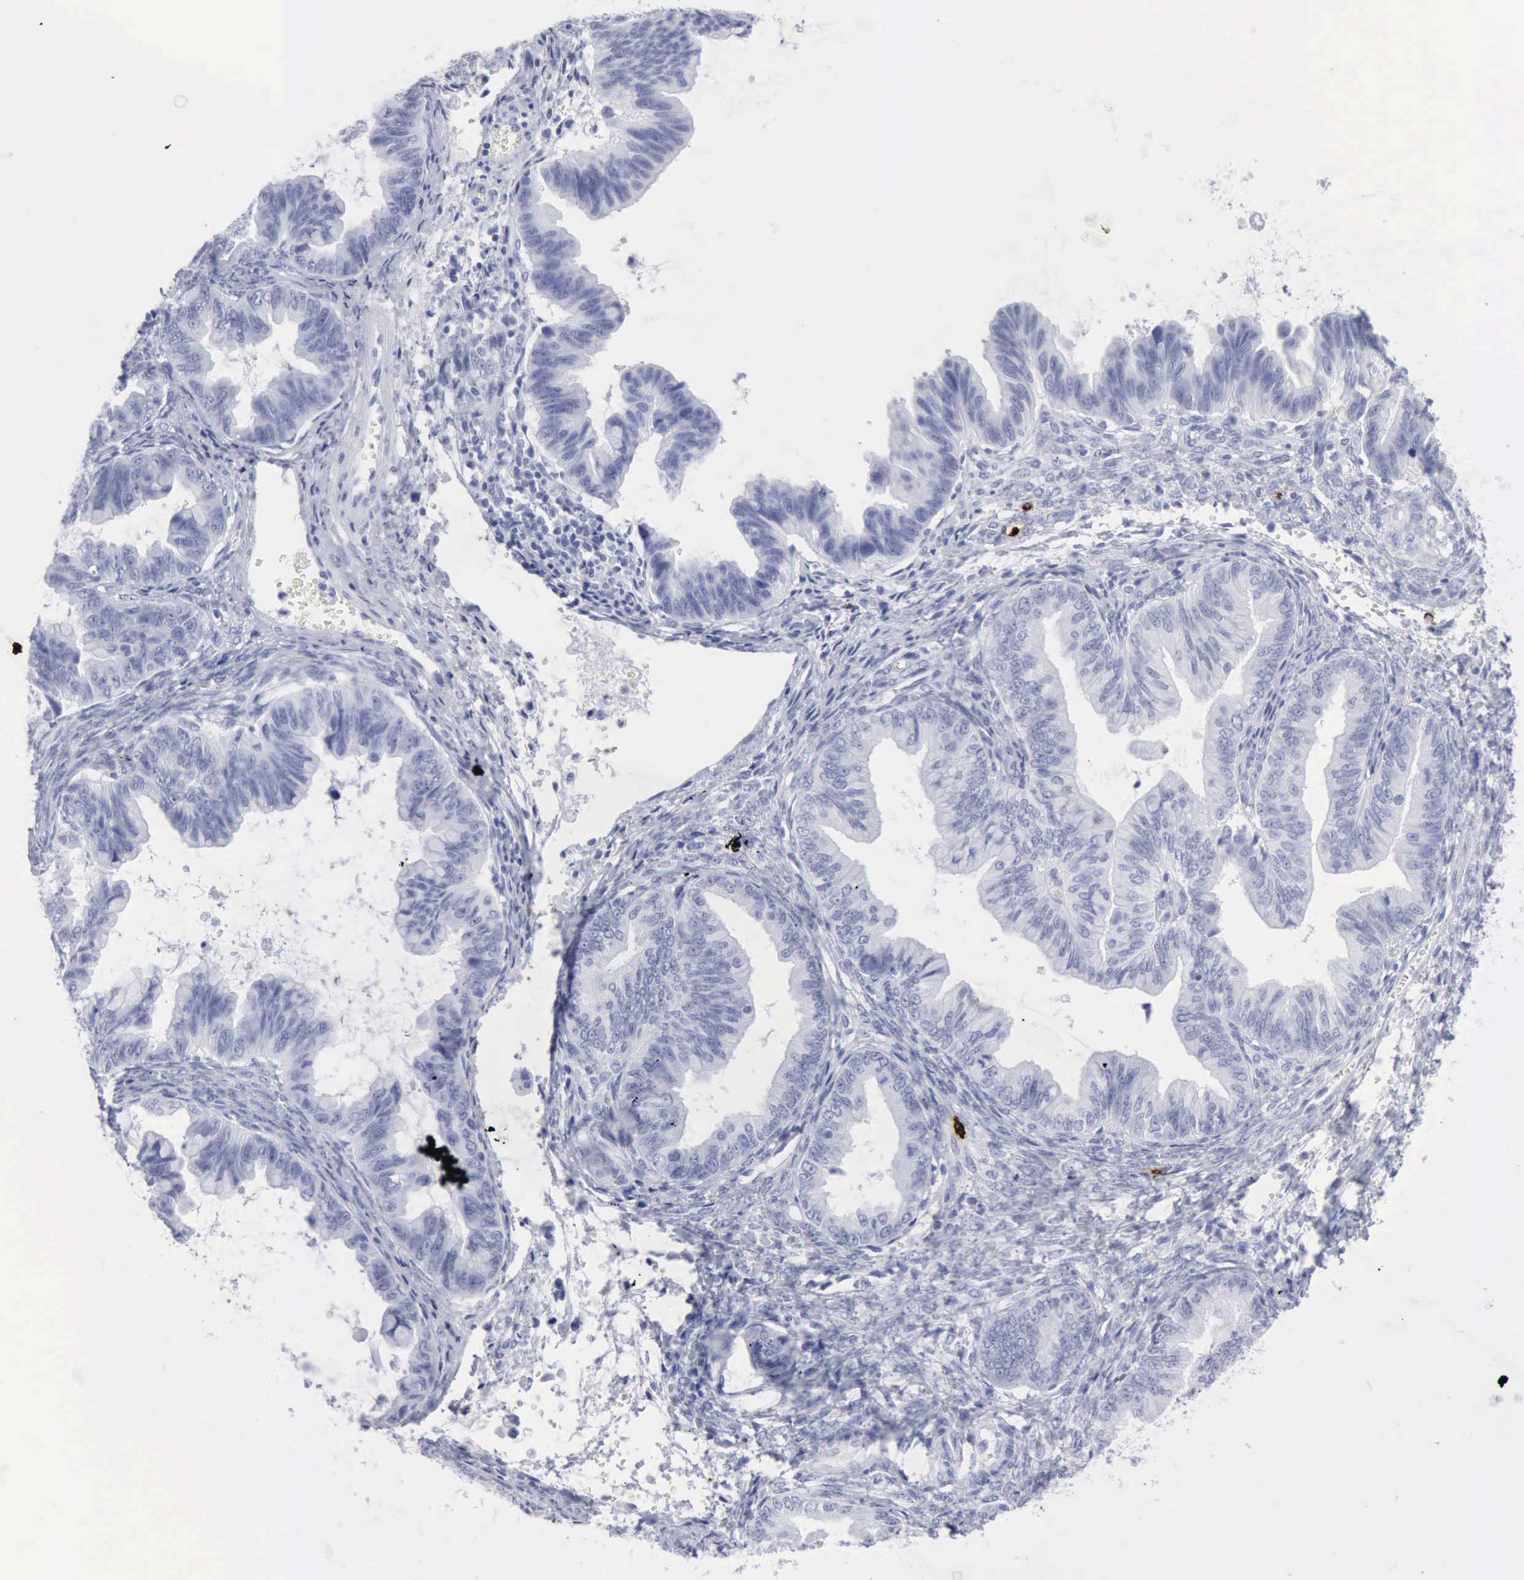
{"staining": {"intensity": "negative", "quantity": "none", "location": "none"}, "tissue": "ovarian cancer", "cell_type": "Tumor cells", "image_type": "cancer", "snomed": [{"axis": "morphology", "description": "Cystadenocarcinoma, mucinous, NOS"}, {"axis": "topography", "description": "Ovary"}], "caption": "Immunohistochemical staining of ovarian mucinous cystadenocarcinoma demonstrates no significant expression in tumor cells.", "gene": "CMA1", "patient": {"sex": "female", "age": 36}}